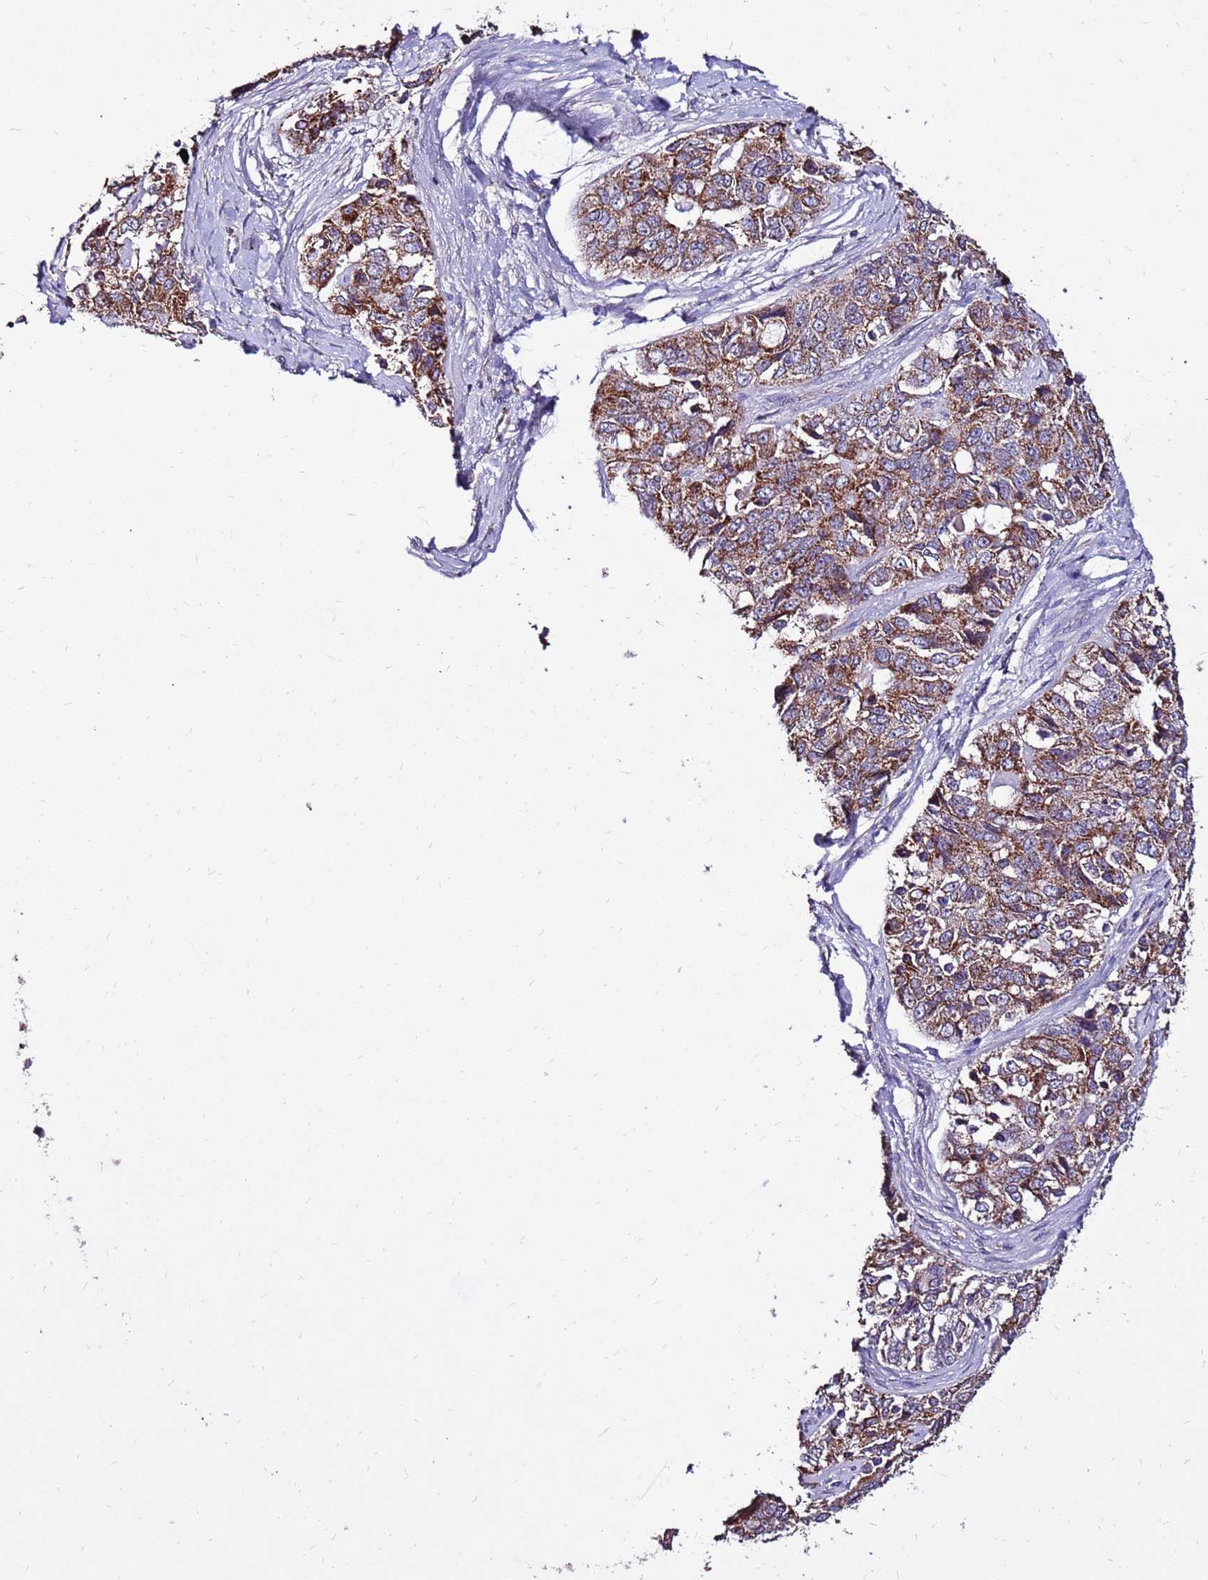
{"staining": {"intensity": "moderate", "quantity": ">75%", "location": "cytoplasmic/membranous"}, "tissue": "ovarian cancer", "cell_type": "Tumor cells", "image_type": "cancer", "snomed": [{"axis": "morphology", "description": "Carcinoma, endometroid"}, {"axis": "topography", "description": "Ovary"}], "caption": "A photomicrograph showing moderate cytoplasmic/membranous positivity in about >75% of tumor cells in ovarian endometroid carcinoma, as visualized by brown immunohistochemical staining.", "gene": "SPSB3", "patient": {"sex": "female", "age": 51}}